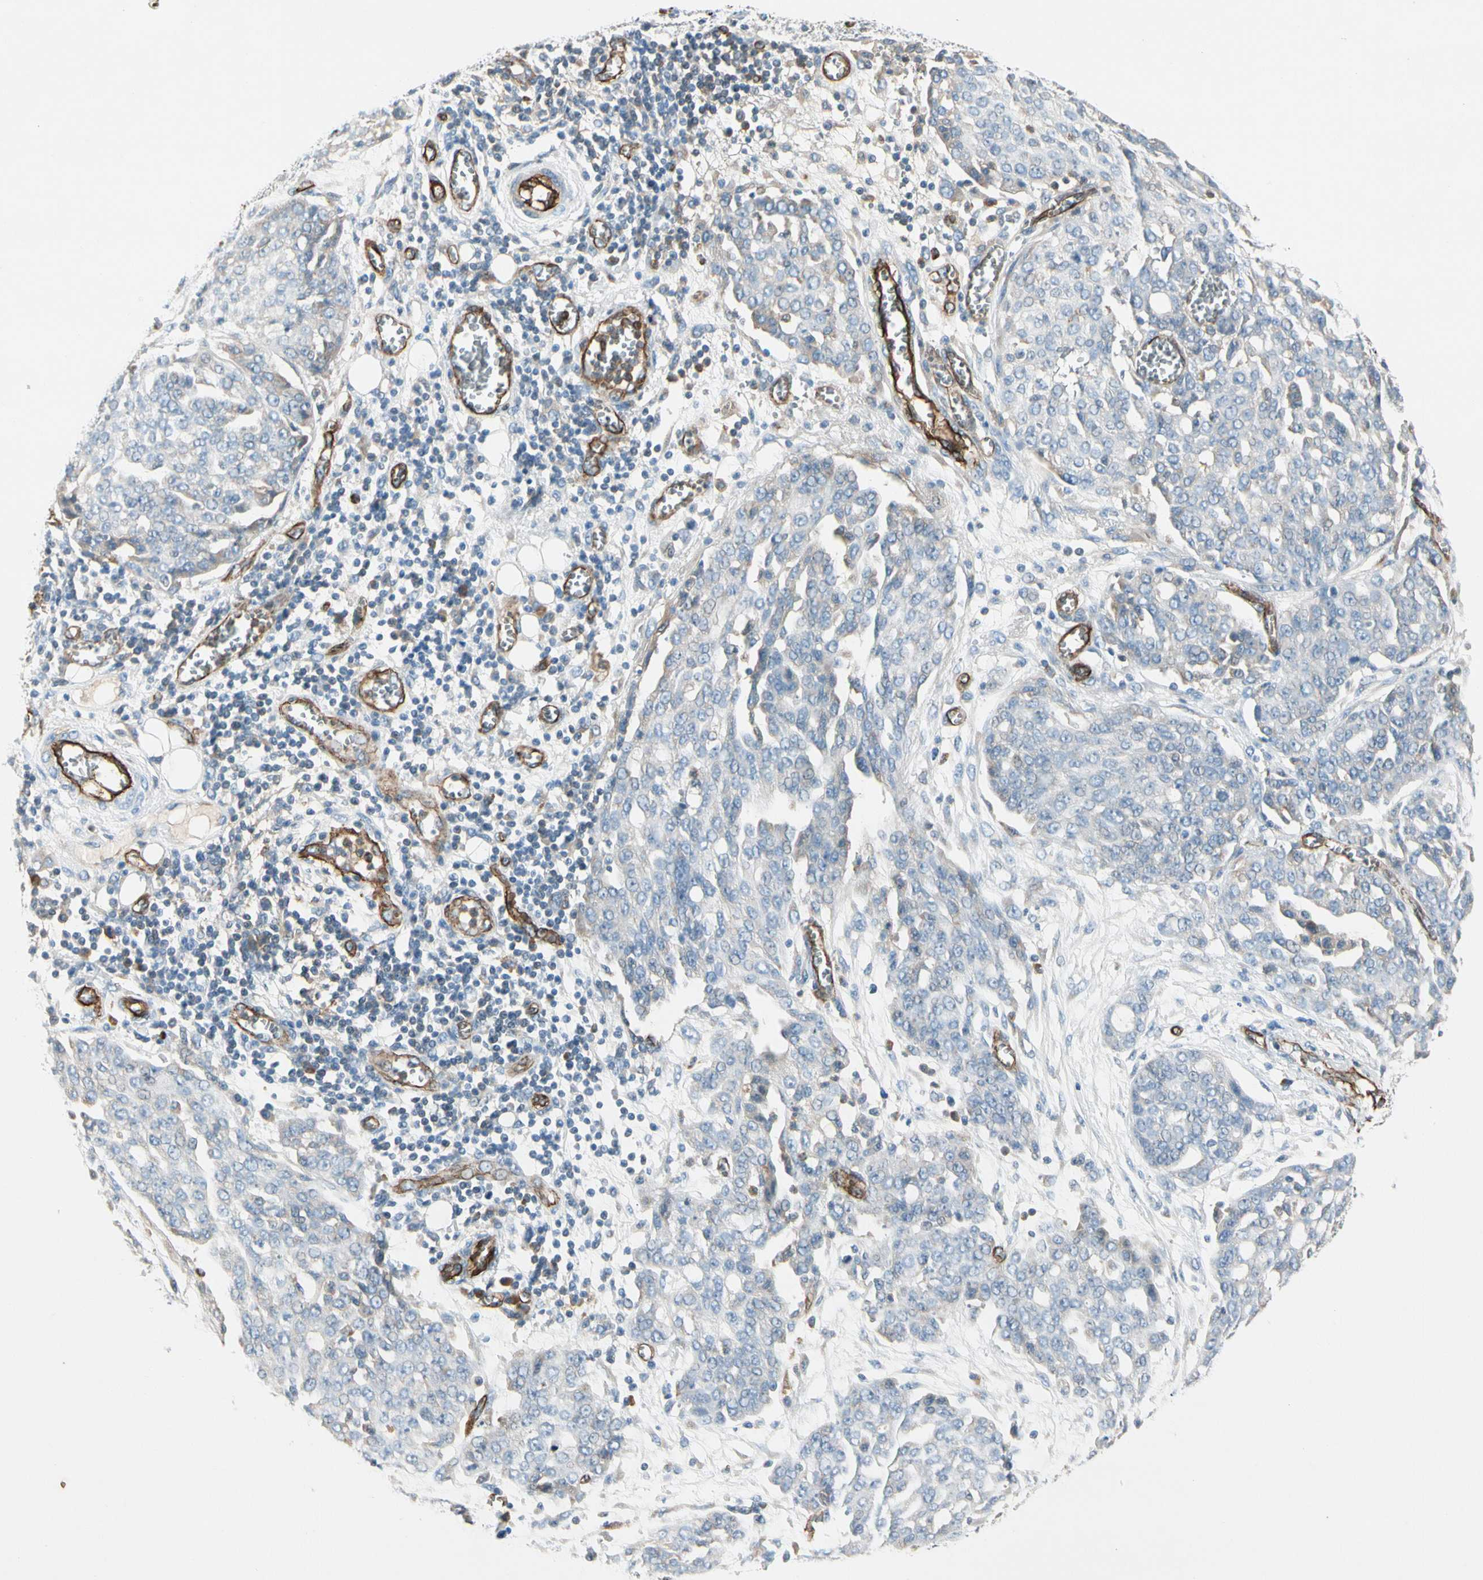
{"staining": {"intensity": "negative", "quantity": "none", "location": "none"}, "tissue": "ovarian cancer", "cell_type": "Tumor cells", "image_type": "cancer", "snomed": [{"axis": "morphology", "description": "Cystadenocarcinoma, serous, NOS"}, {"axis": "topography", "description": "Soft tissue"}, {"axis": "topography", "description": "Ovary"}], "caption": "A high-resolution photomicrograph shows IHC staining of ovarian cancer (serous cystadenocarcinoma), which shows no significant expression in tumor cells. (Immunohistochemistry (ihc), brightfield microscopy, high magnification).", "gene": "CD93", "patient": {"sex": "female", "age": 57}}